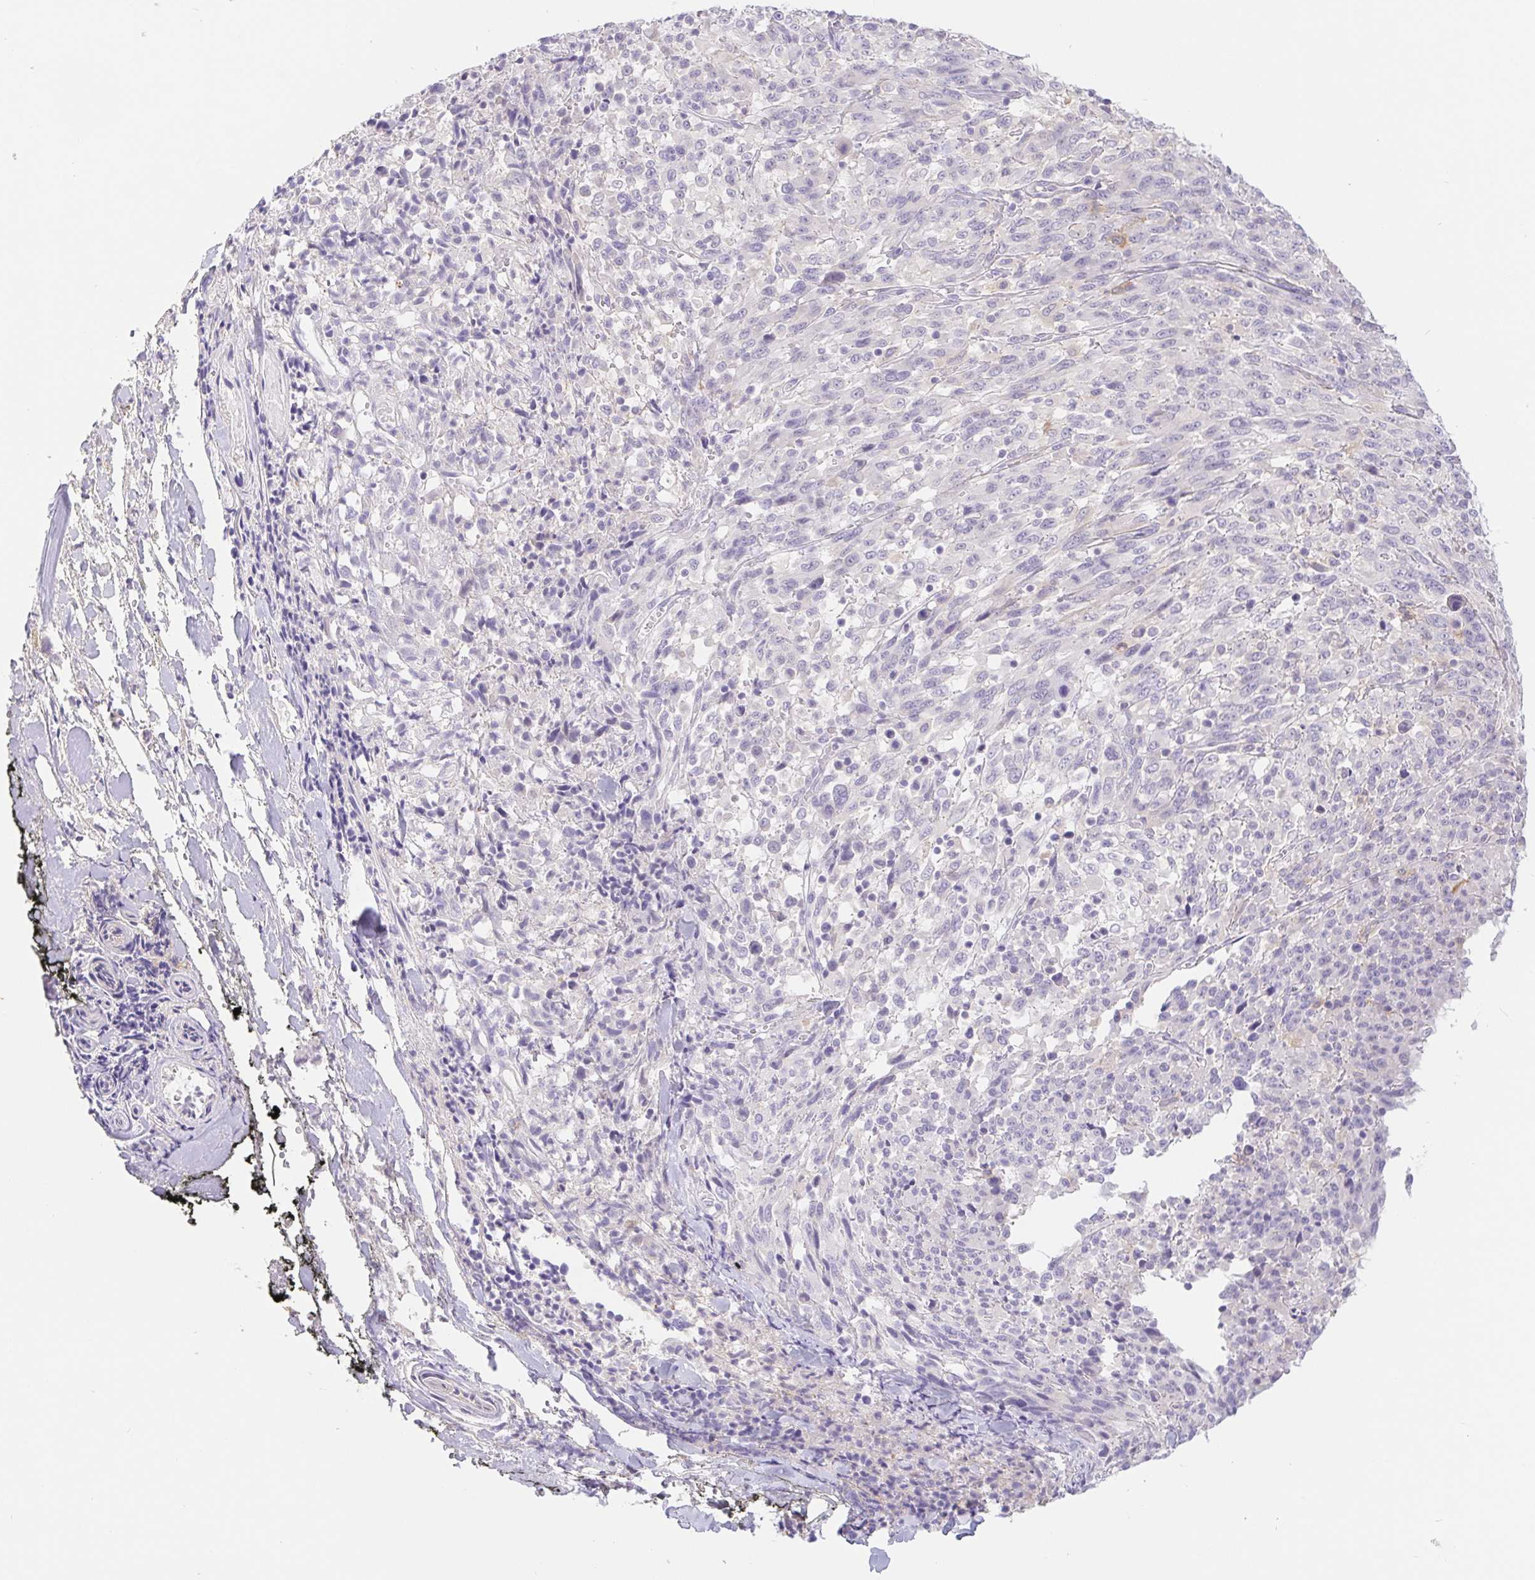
{"staining": {"intensity": "negative", "quantity": "none", "location": "none"}, "tissue": "melanoma", "cell_type": "Tumor cells", "image_type": "cancer", "snomed": [{"axis": "morphology", "description": "Malignant melanoma, NOS"}, {"axis": "topography", "description": "Skin"}], "caption": "Protein analysis of malignant melanoma demonstrates no significant expression in tumor cells.", "gene": "DYNC2LI1", "patient": {"sex": "female", "age": 91}}